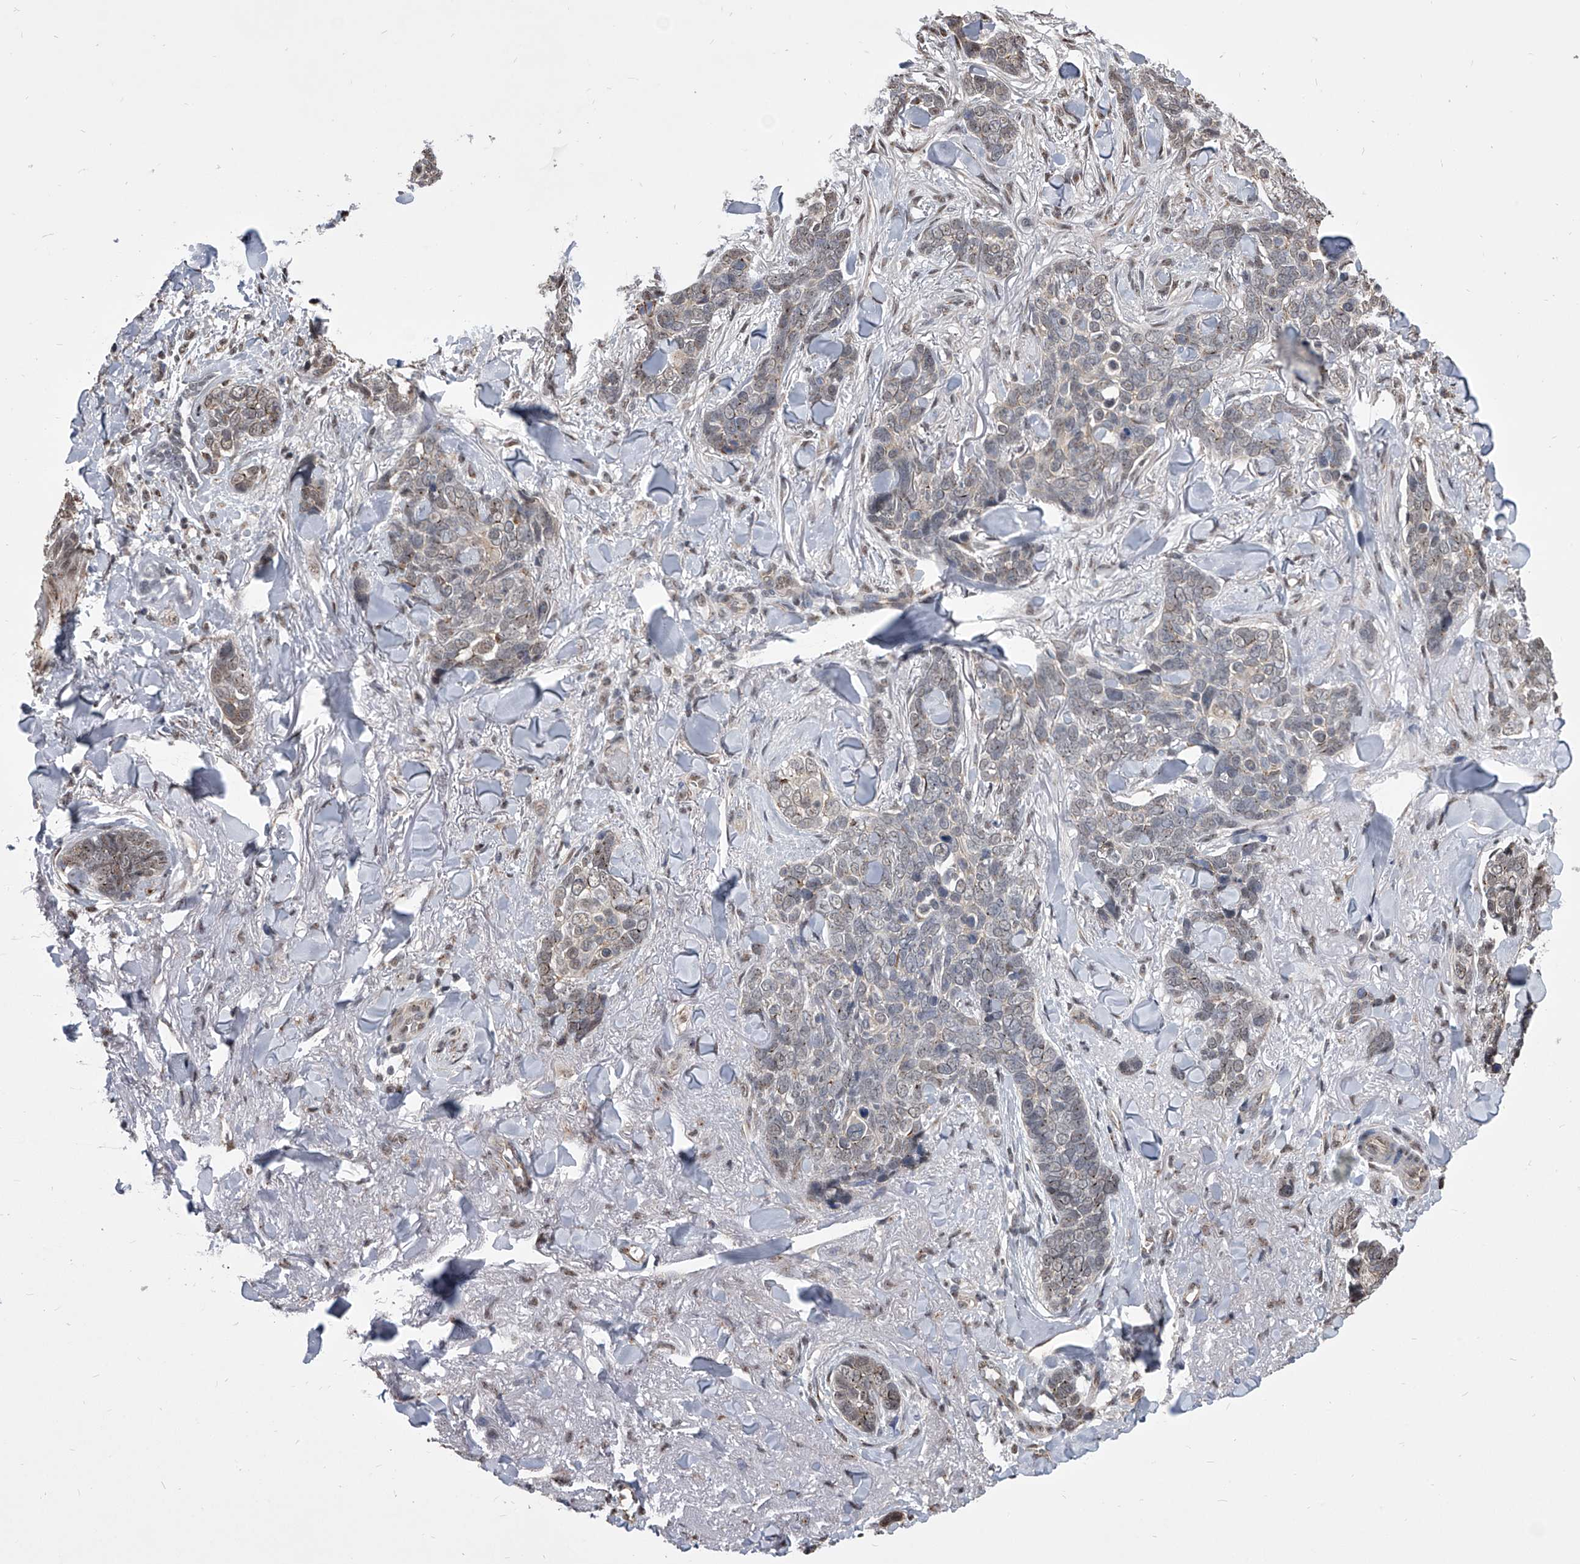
{"staining": {"intensity": "weak", "quantity": "<25%", "location": "cytoplasmic/membranous"}, "tissue": "skin cancer", "cell_type": "Tumor cells", "image_type": "cancer", "snomed": [{"axis": "morphology", "description": "Basal cell carcinoma"}, {"axis": "topography", "description": "Skin"}], "caption": "Tumor cells are negative for protein expression in human skin cancer. (Immunohistochemistry, brightfield microscopy, high magnification).", "gene": "ZNF76", "patient": {"sex": "female", "age": 82}}